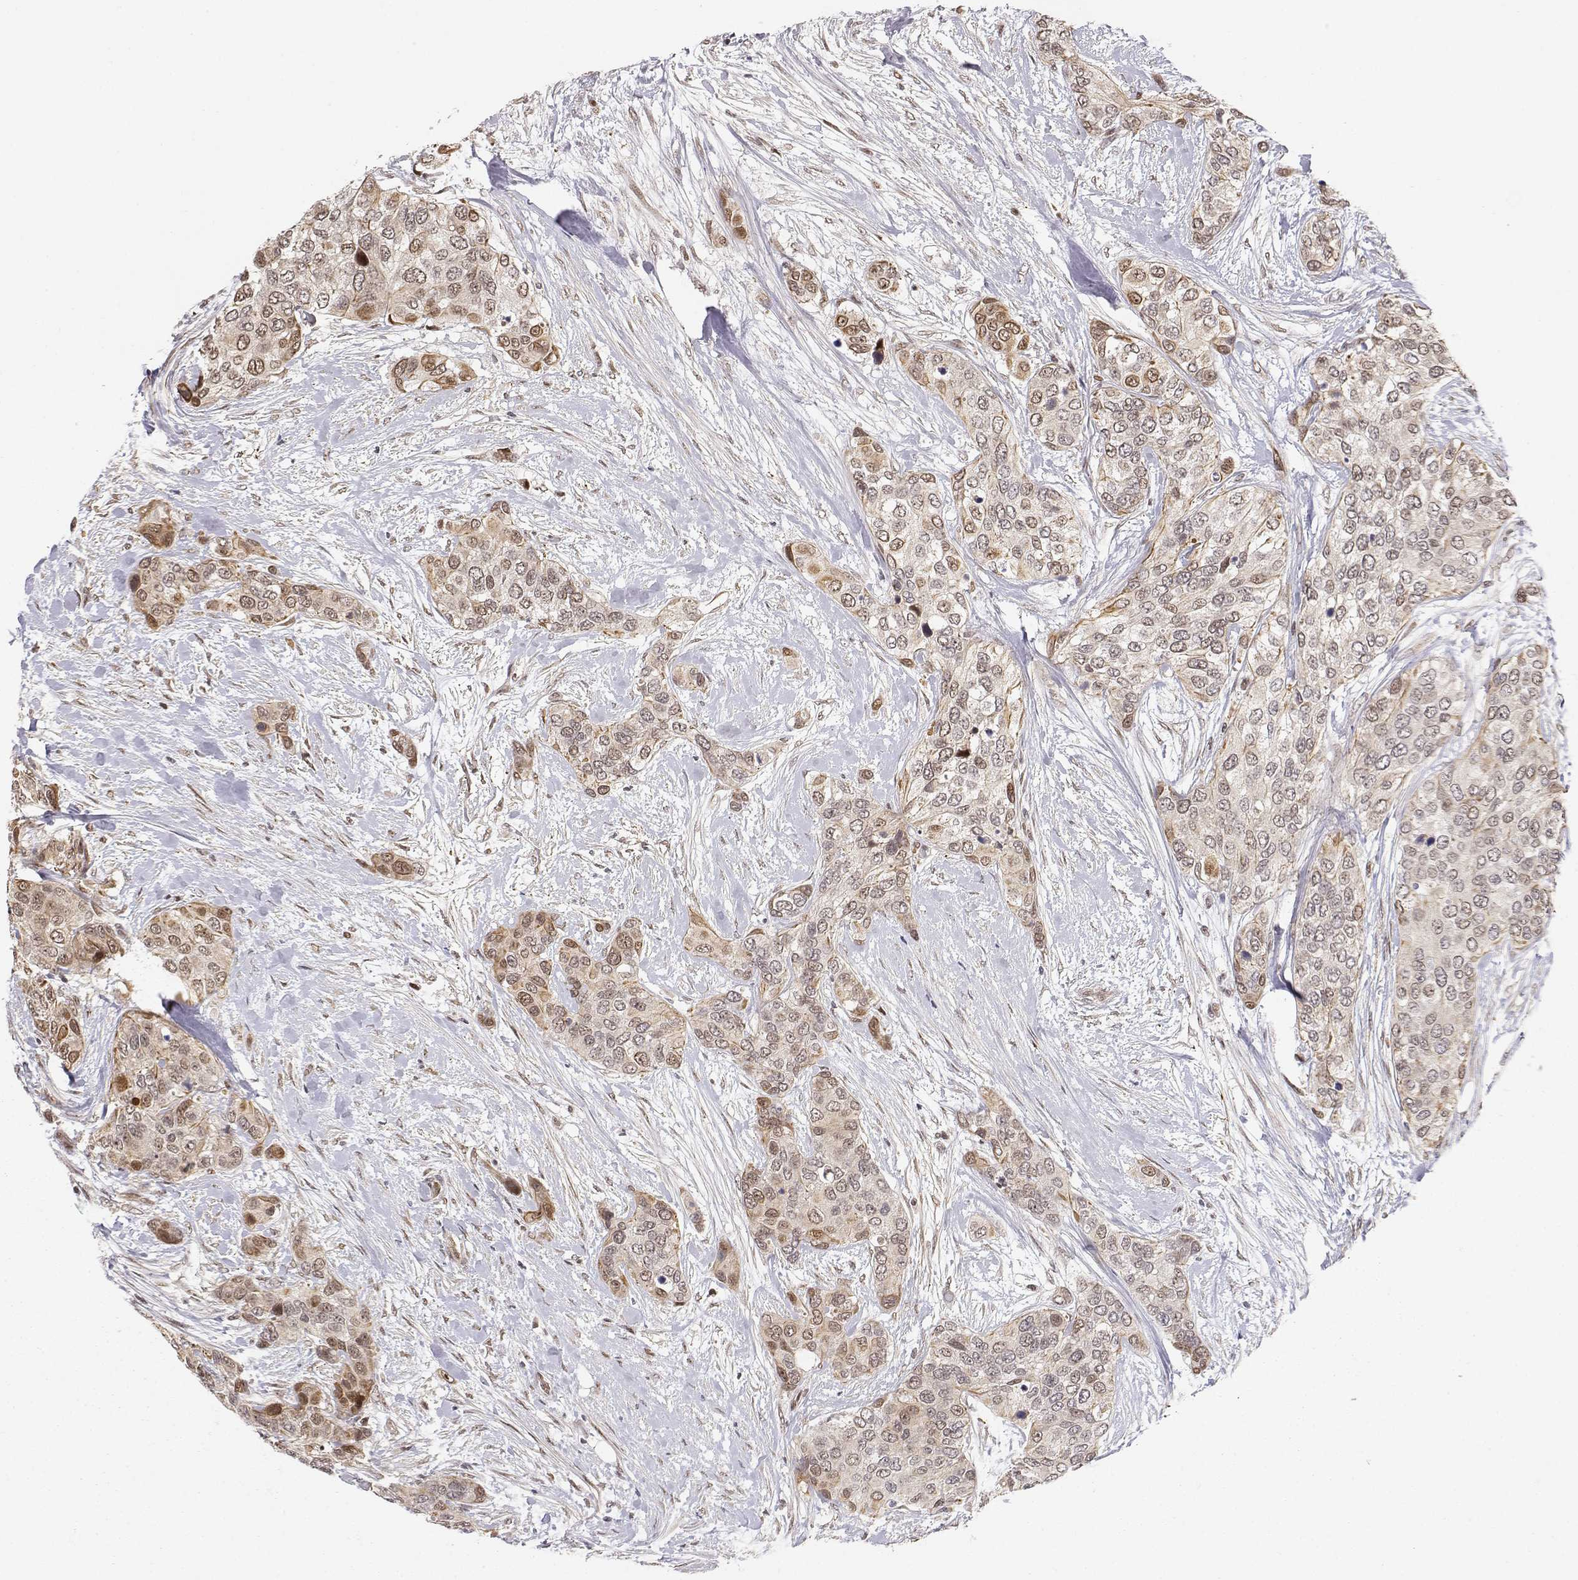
{"staining": {"intensity": "moderate", "quantity": "25%-75%", "location": "nuclear"}, "tissue": "urothelial cancer", "cell_type": "Tumor cells", "image_type": "cancer", "snomed": [{"axis": "morphology", "description": "Urothelial carcinoma, High grade"}, {"axis": "topography", "description": "Urinary bladder"}], "caption": "Brown immunohistochemical staining in human urothelial cancer shows moderate nuclear expression in approximately 25%-75% of tumor cells.", "gene": "BRCA1", "patient": {"sex": "male", "age": 77}}